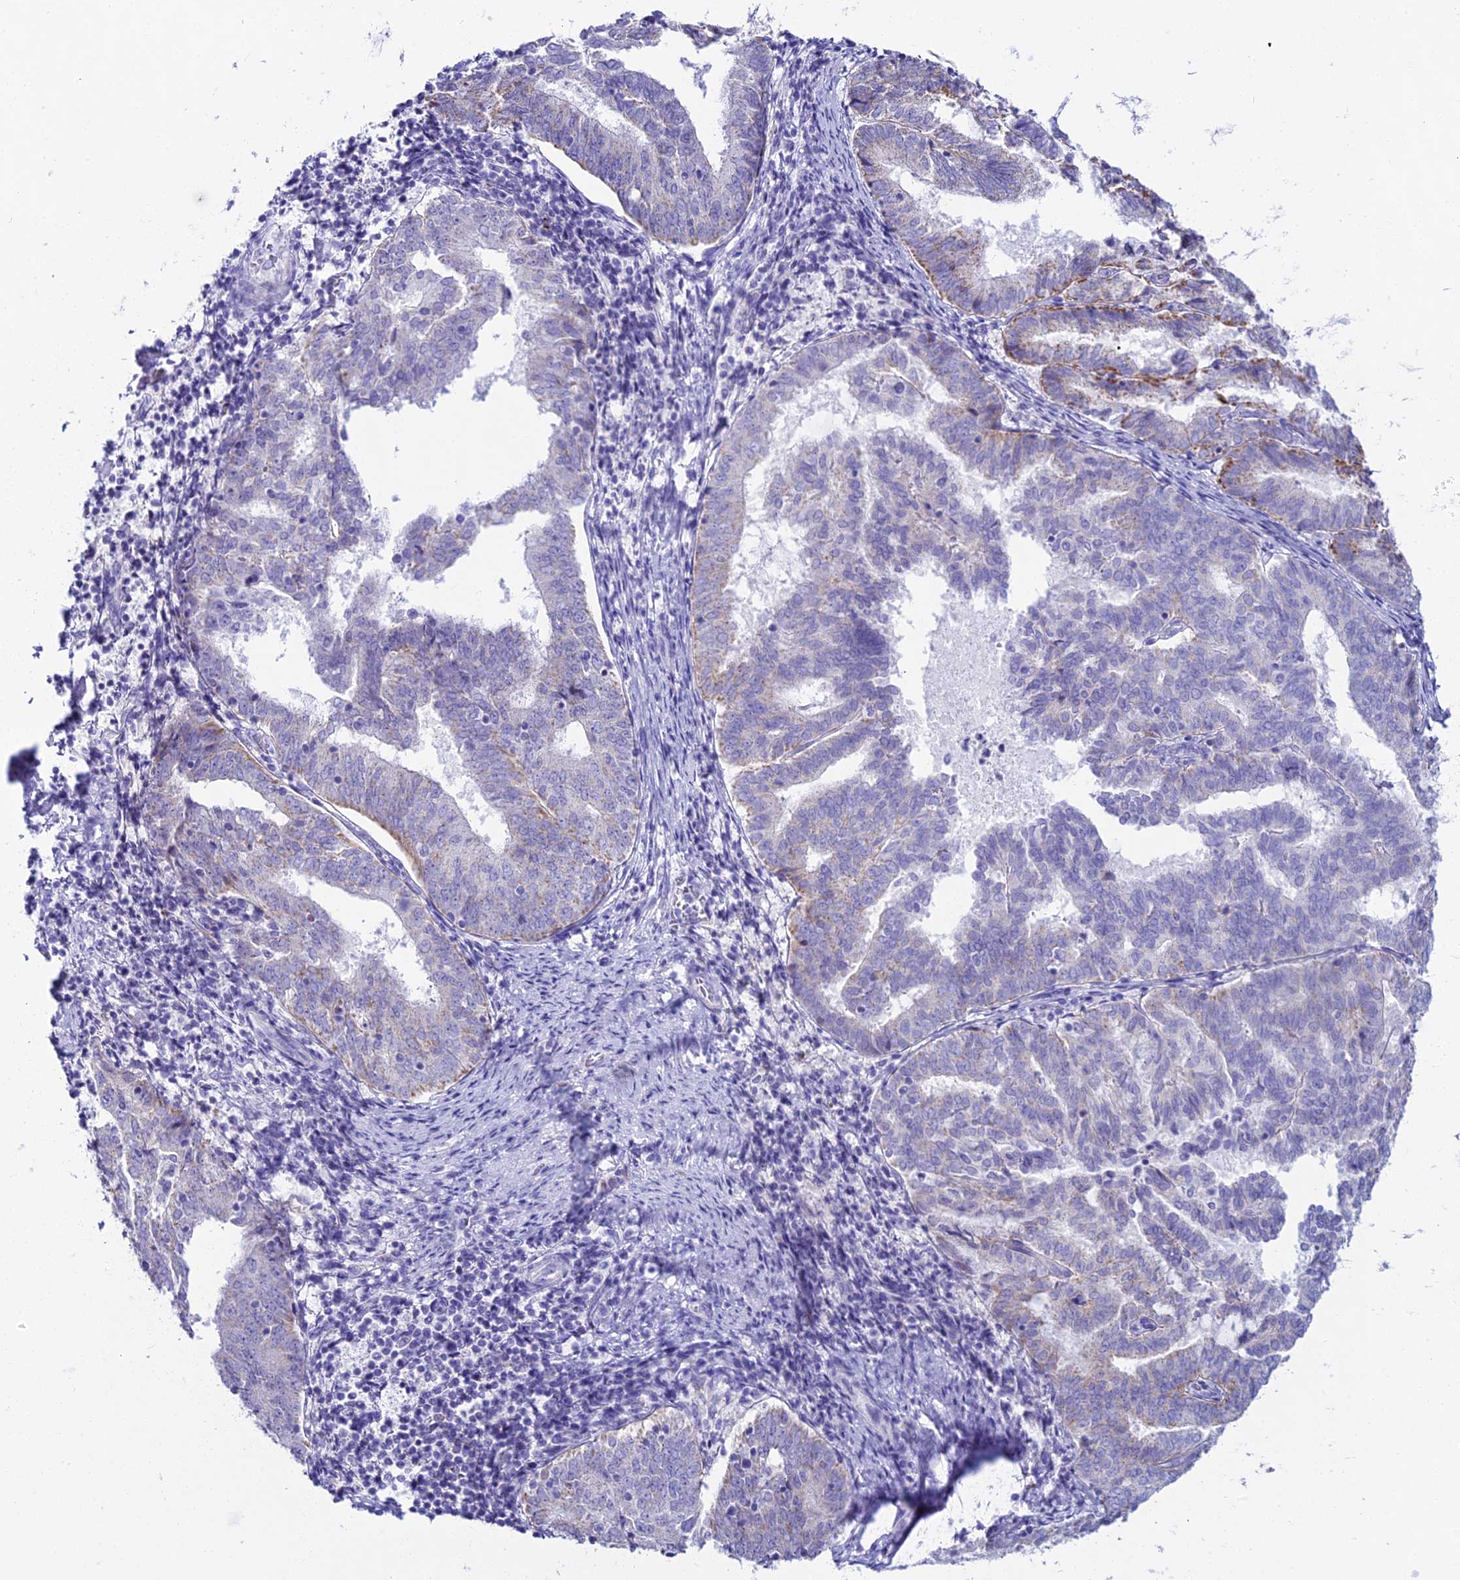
{"staining": {"intensity": "moderate", "quantity": "<25%", "location": "cytoplasmic/membranous"}, "tissue": "endometrial cancer", "cell_type": "Tumor cells", "image_type": "cancer", "snomed": [{"axis": "morphology", "description": "Adenocarcinoma, NOS"}, {"axis": "topography", "description": "Endometrium"}], "caption": "DAB (3,3'-diaminobenzidine) immunohistochemical staining of endometrial cancer reveals moderate cytoplasmic/membranous protein staining in approximately <25% of tumor cells. (Stains: DAB (3,3'-diaminobenzidine) in brown, nuclei in blue, Microscopy: brightfield microscopy at high magnification).", "gene": "CGB2", "patient": {"sex": "female", "age": 80}}